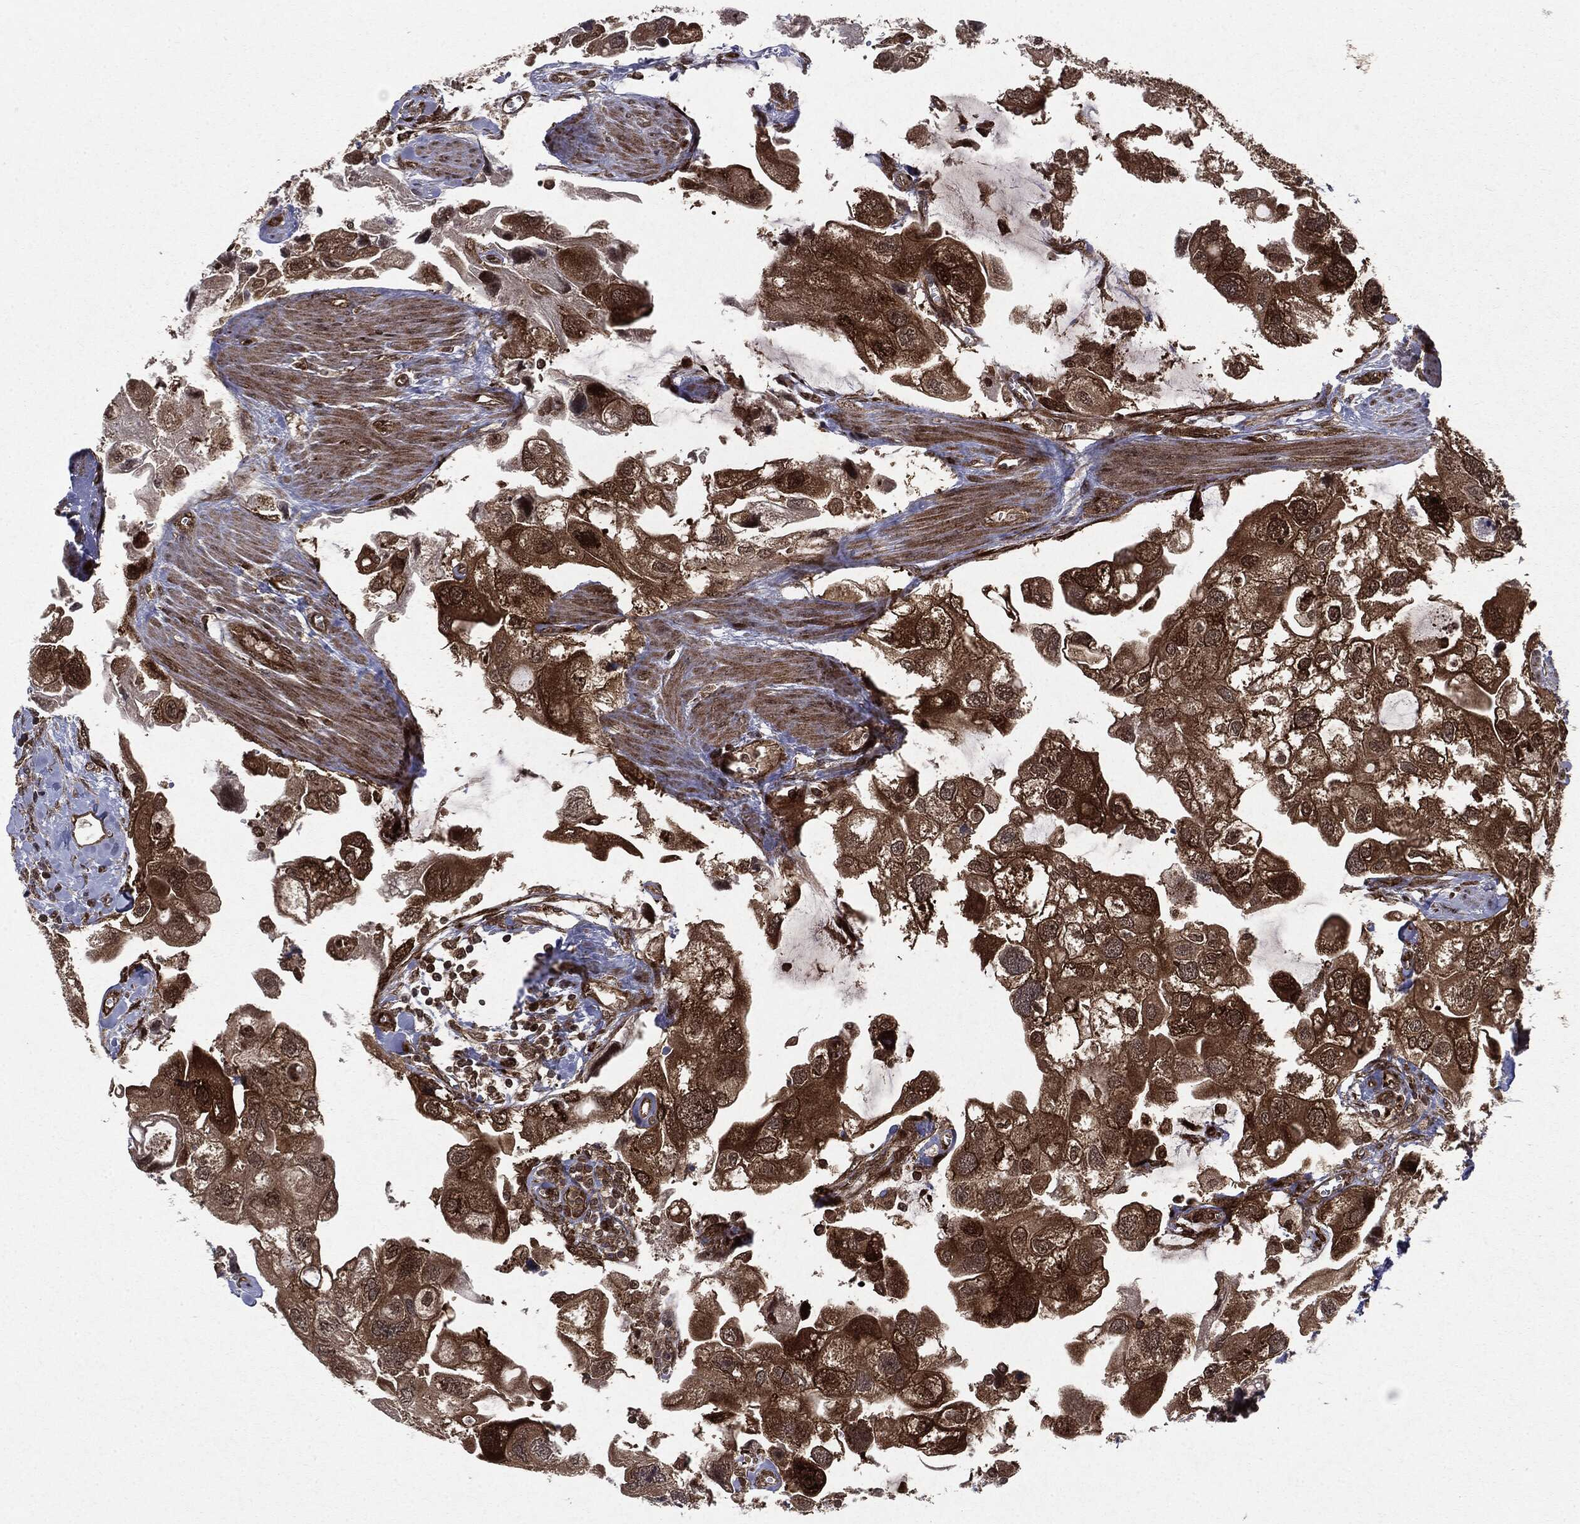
{"staining": {"intensity": "strong", "quantity": ">75%", "location": "cytoplasmic/membranous"}, "tissue": "urothelial cancer", "cell_type": "Tumor cells", "image_type": "cancer", "snomed": [{"axis": "morphology", "description": "Urothelial carcinoma, High grade"}, {"axis": "topography", "description": "Urinary bladder"}], "caption": "Immunohistochemical staining of human urothelial cancer reveals high levels of strong cytoplasmic/membranous positivity in about >75% of tumor cells.", "gene": "OTUB1", "patient": {"sex": "male", "age": 59}}